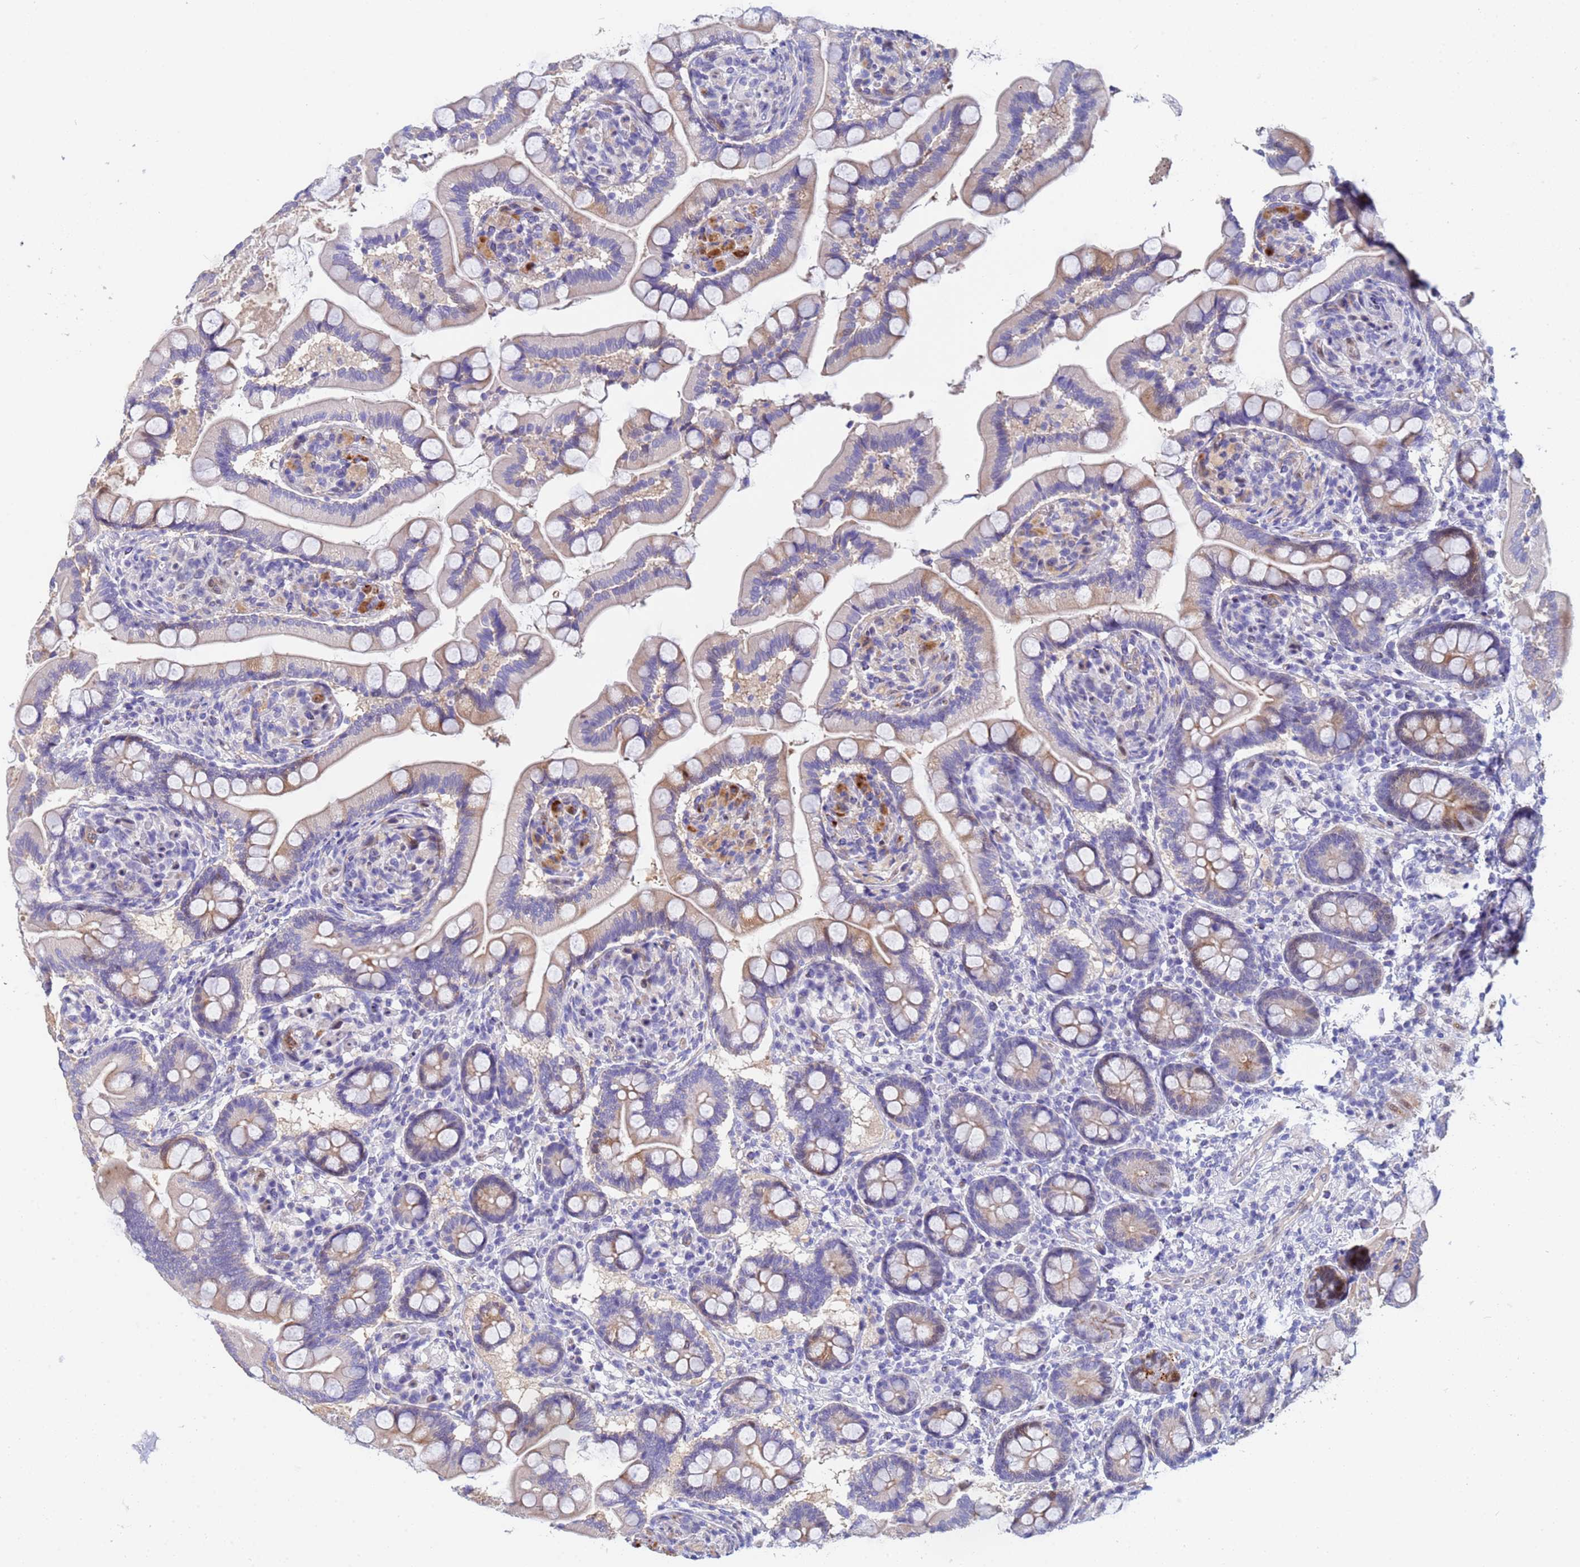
{"staining": {"intensity": "moderate", "quantity": "25%-75%", "location": "cytoplasmic/membranous"}, "tissue": "small intestine", "cell_type": "Glandular cells", "image_type": "normal", "snomed": [{"axis": "morphology", "description": "Normal tissue, NOS"}, {"axis": "topography", "description": "Small intestine"}], "caption": "Human small intestine stained for a protein (brown) displays moderate cytoplasmic/membranous positive staining in about 25%-75% of glandular cells.", "gene": "PPP6R1", "patient": {"sex": "female", "age": 64}}